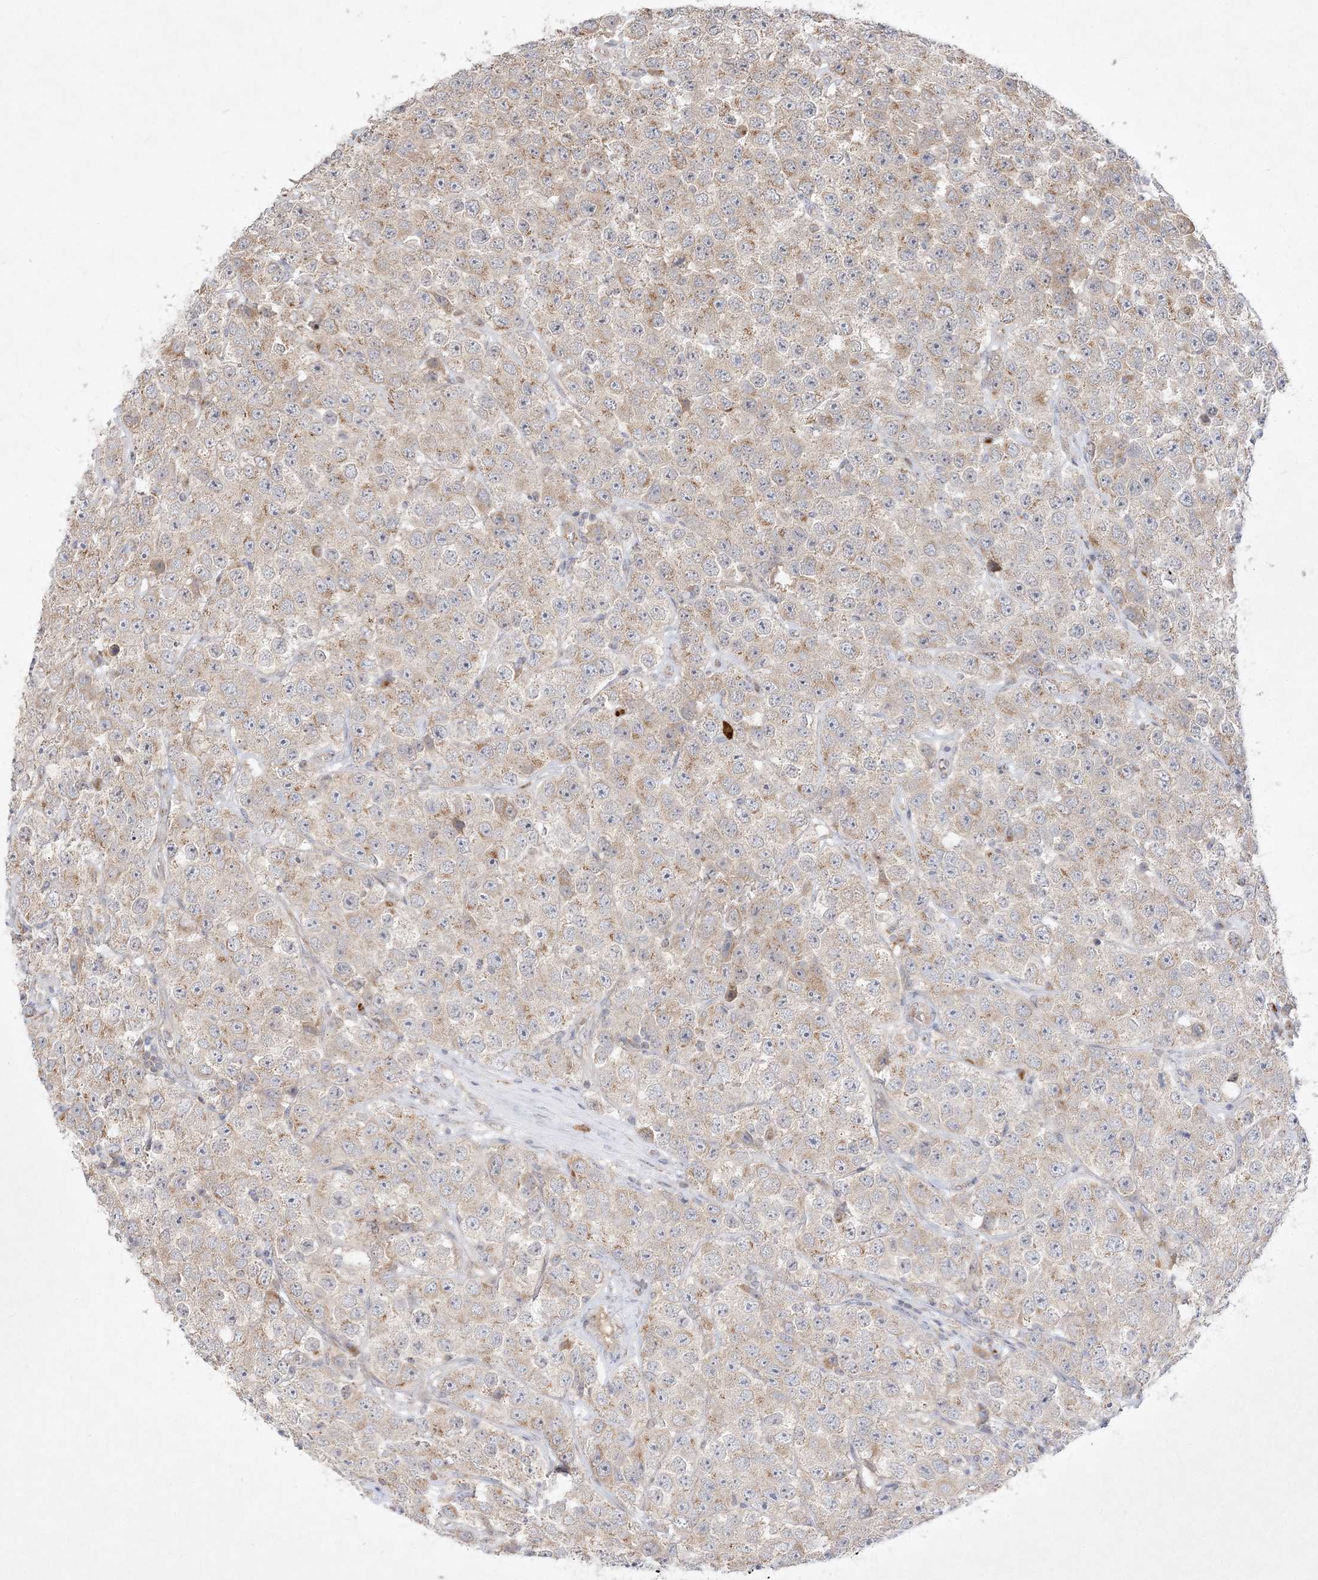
{"staining": {"intensity": "weak", "quantity": ">75%", "location": "cytoplasmic/membranous"}, "tissue": "testis cancer", "cell_type": "Tumor cells", "image_type": "cancer", "snomed": [{"axis": "morphology", "description": "Seminoma, NOS"}, {"axis": "topography", "description": "Testis"}], "caption": "Tumor cells show low levels of weak cytoplasmic/membranous positivity in approximately >75% of cells in seminoma (testis).", "gene": "CLNK", "patient": {"sex": "male", "age": 28}}